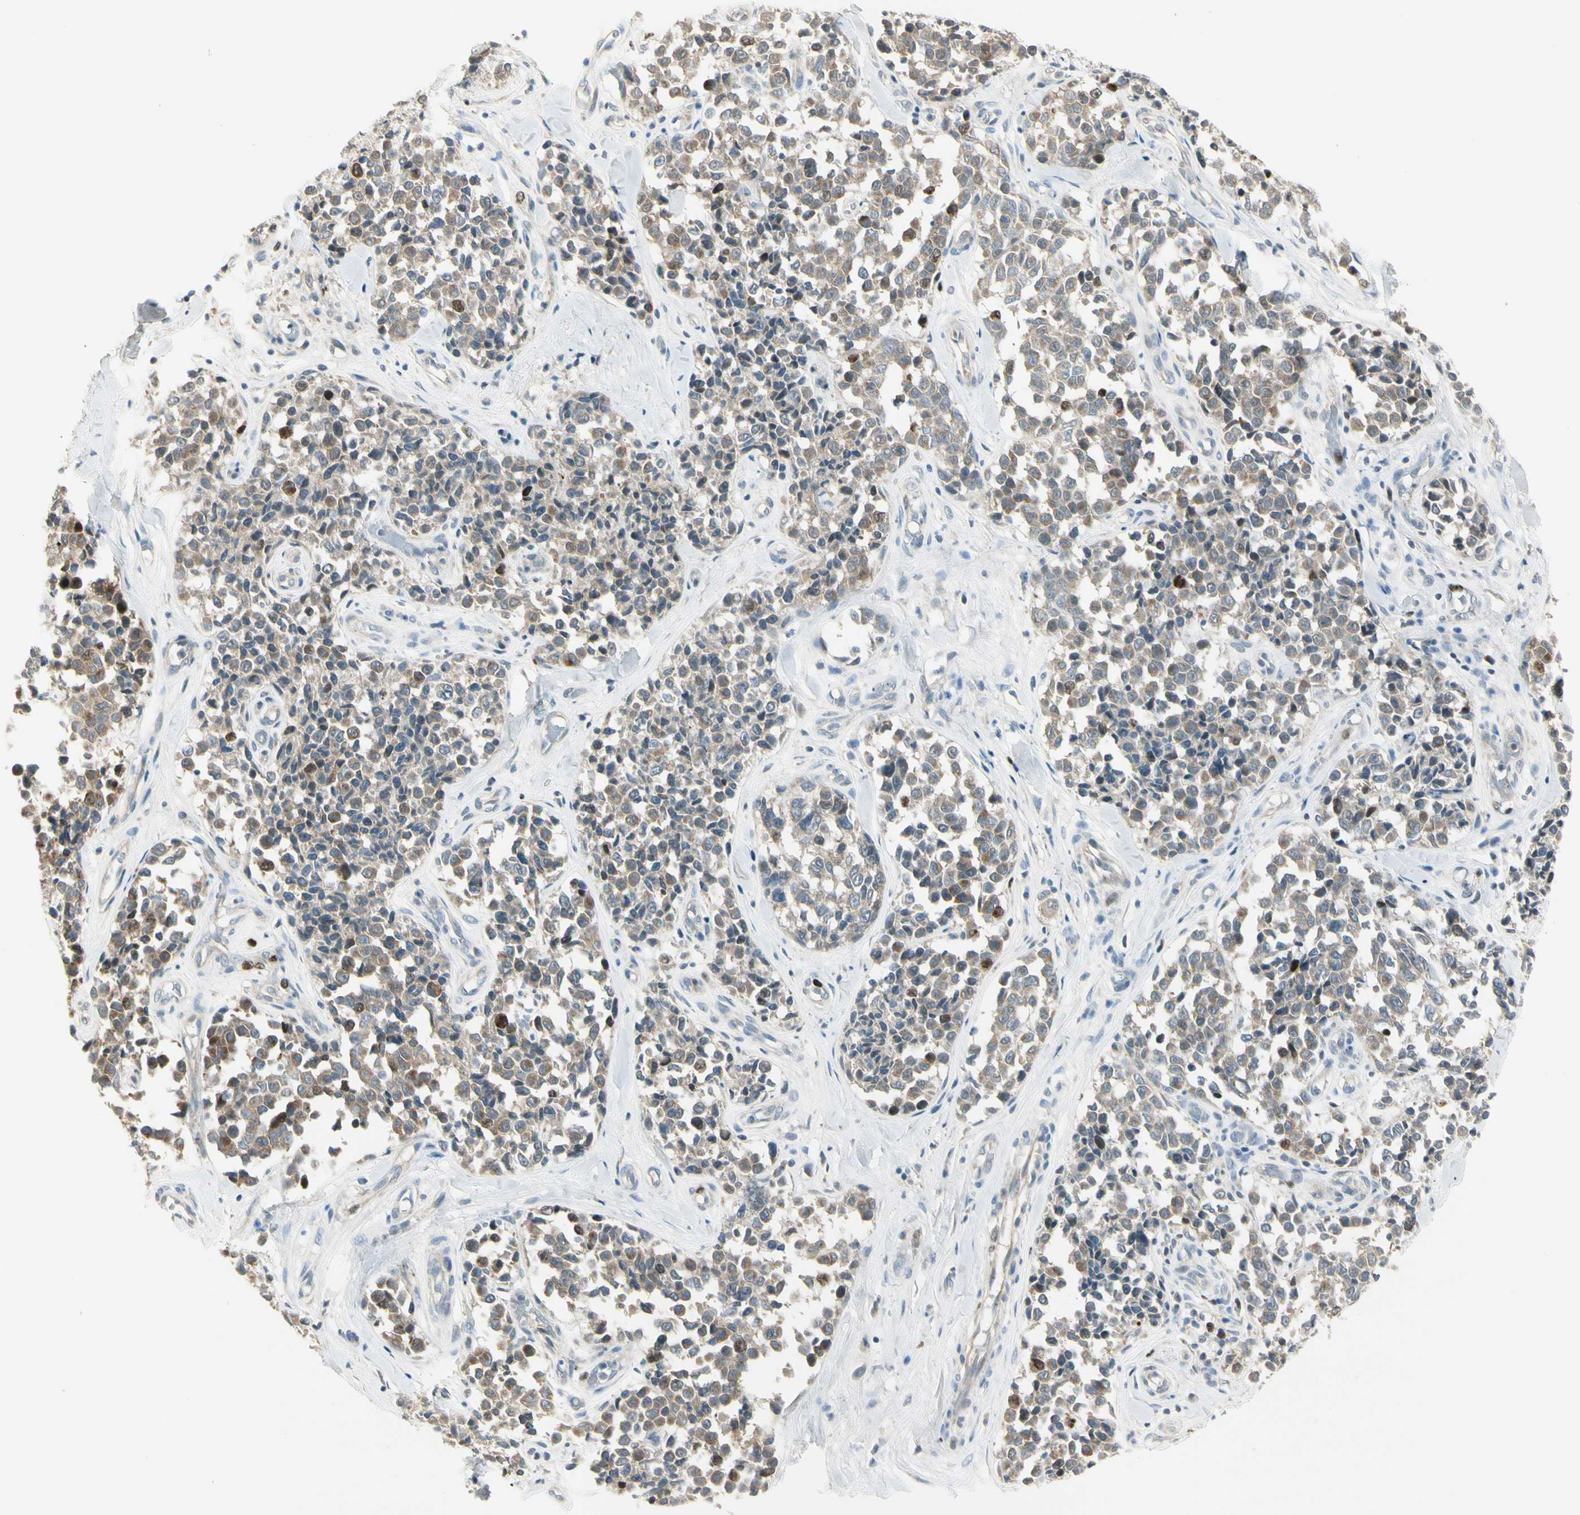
{"staining": {"intensity": "moderate", "quantity": "<25%", "location": "nuclear"}, "tissue": "melanoma", "cell_type": "Tumor cells", "image_type": "cancer", "snomed": [{"axis": "morphology", "description": "Malignant melanoma, NOS"}, {"axis": "topography", "description": "Skin"}], "caption": "Protein staining reveals moderate nuclear expression in approximately <25% of tumor cells in melanoma. (DAB IHC, brown staining for protein, blue staining for nuclei).", "gene": "PITX1", "patient": {"sex": "female", "age": 64}}